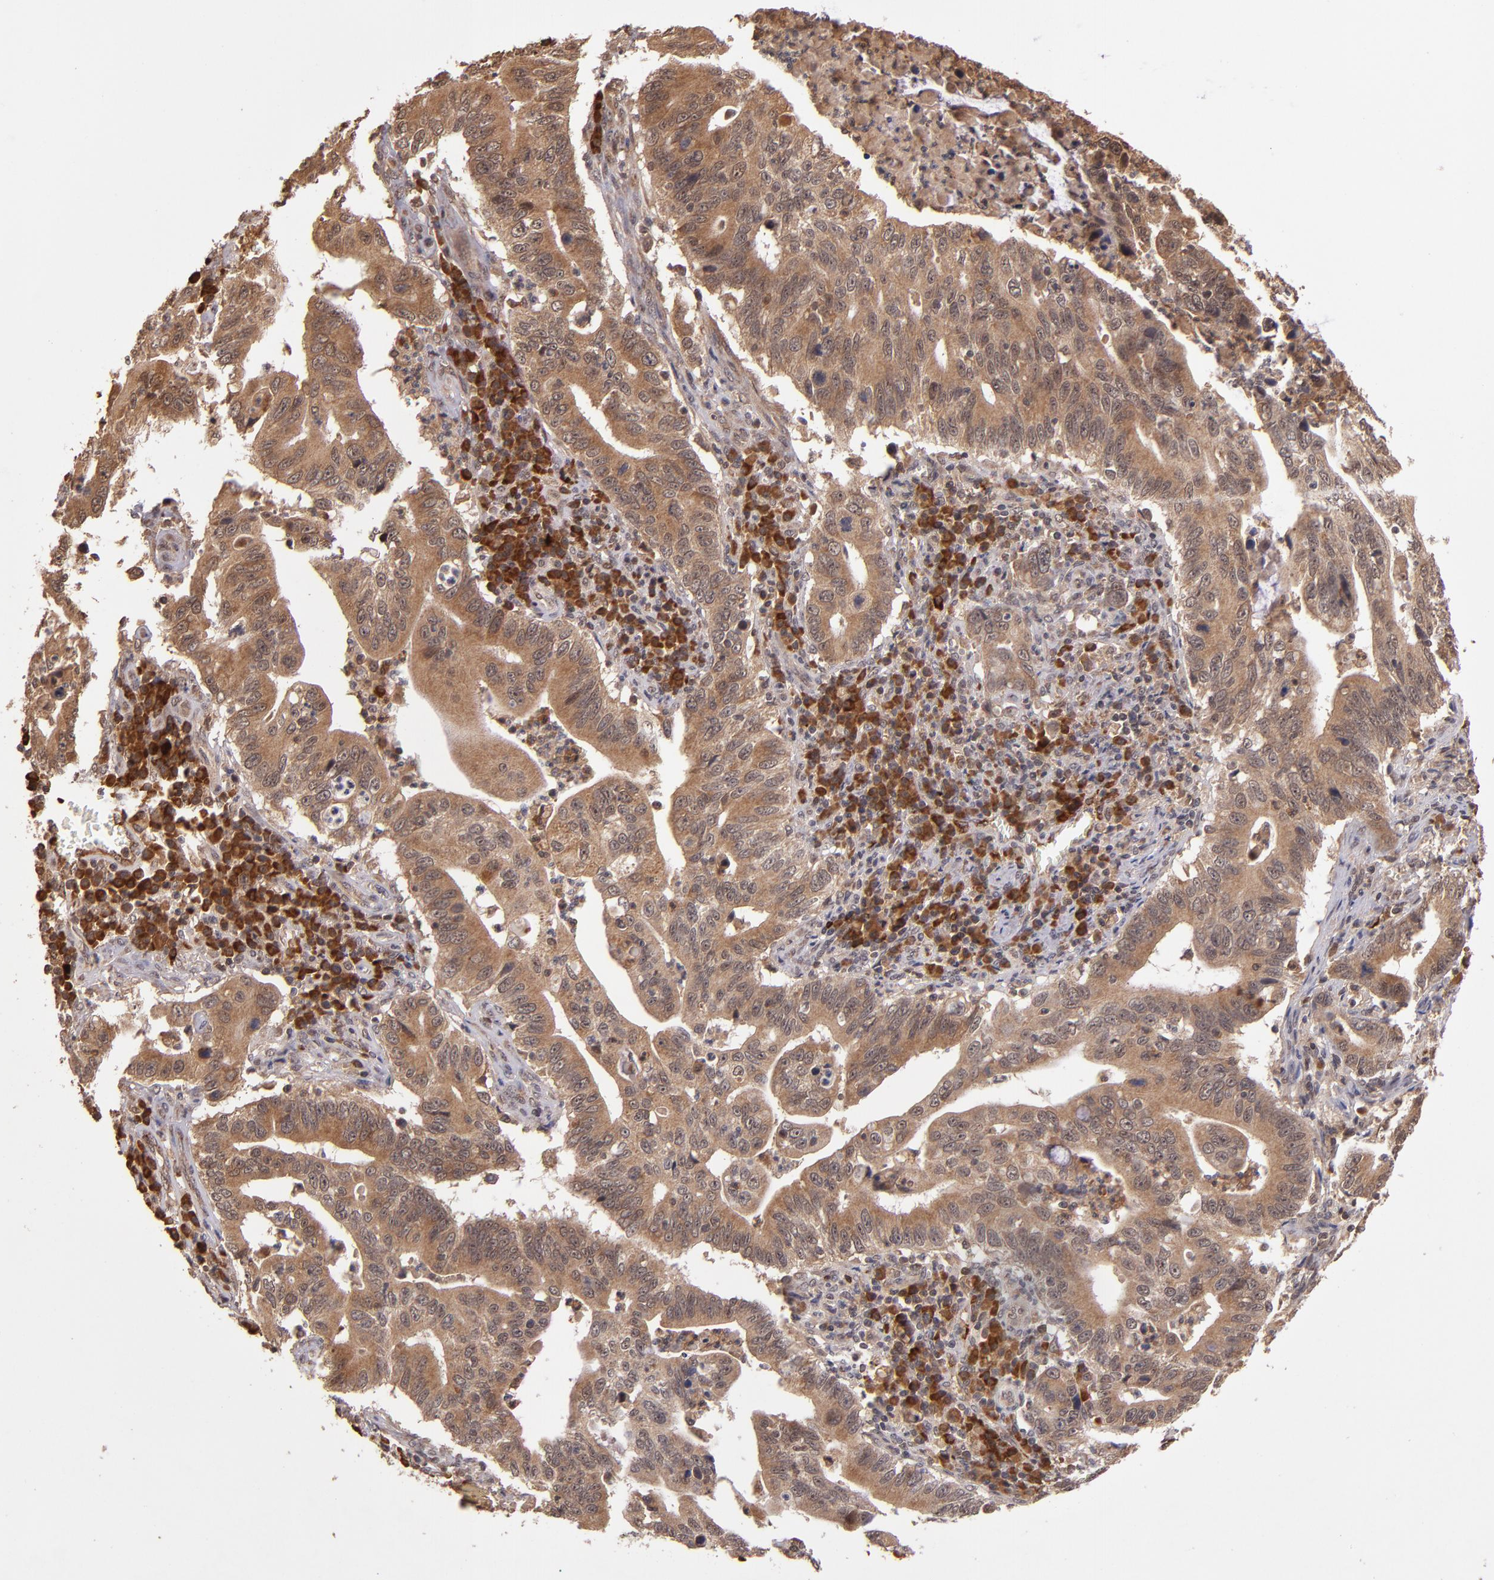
{"staining": {"intensity": "strong", "quantity": ">75%", "location": "cytoplasmic/membranous"}, "tissue": "stomach cancer", "cell_type": "Tumor cells", "image_type": "cancer", "snomed": [{"axis": "morphology", "description": "Adenocarcinoma, NOS"}, {"axis": "topography", "description": "Stomach, upper"}], "caption": "Strong cytoplasmic/membranous protein expression is present in about >75% of tumor cells in stomach adenocarcinoma.", "gene": "RIOK3", "patient": {"sex": "male", "age": 63}}